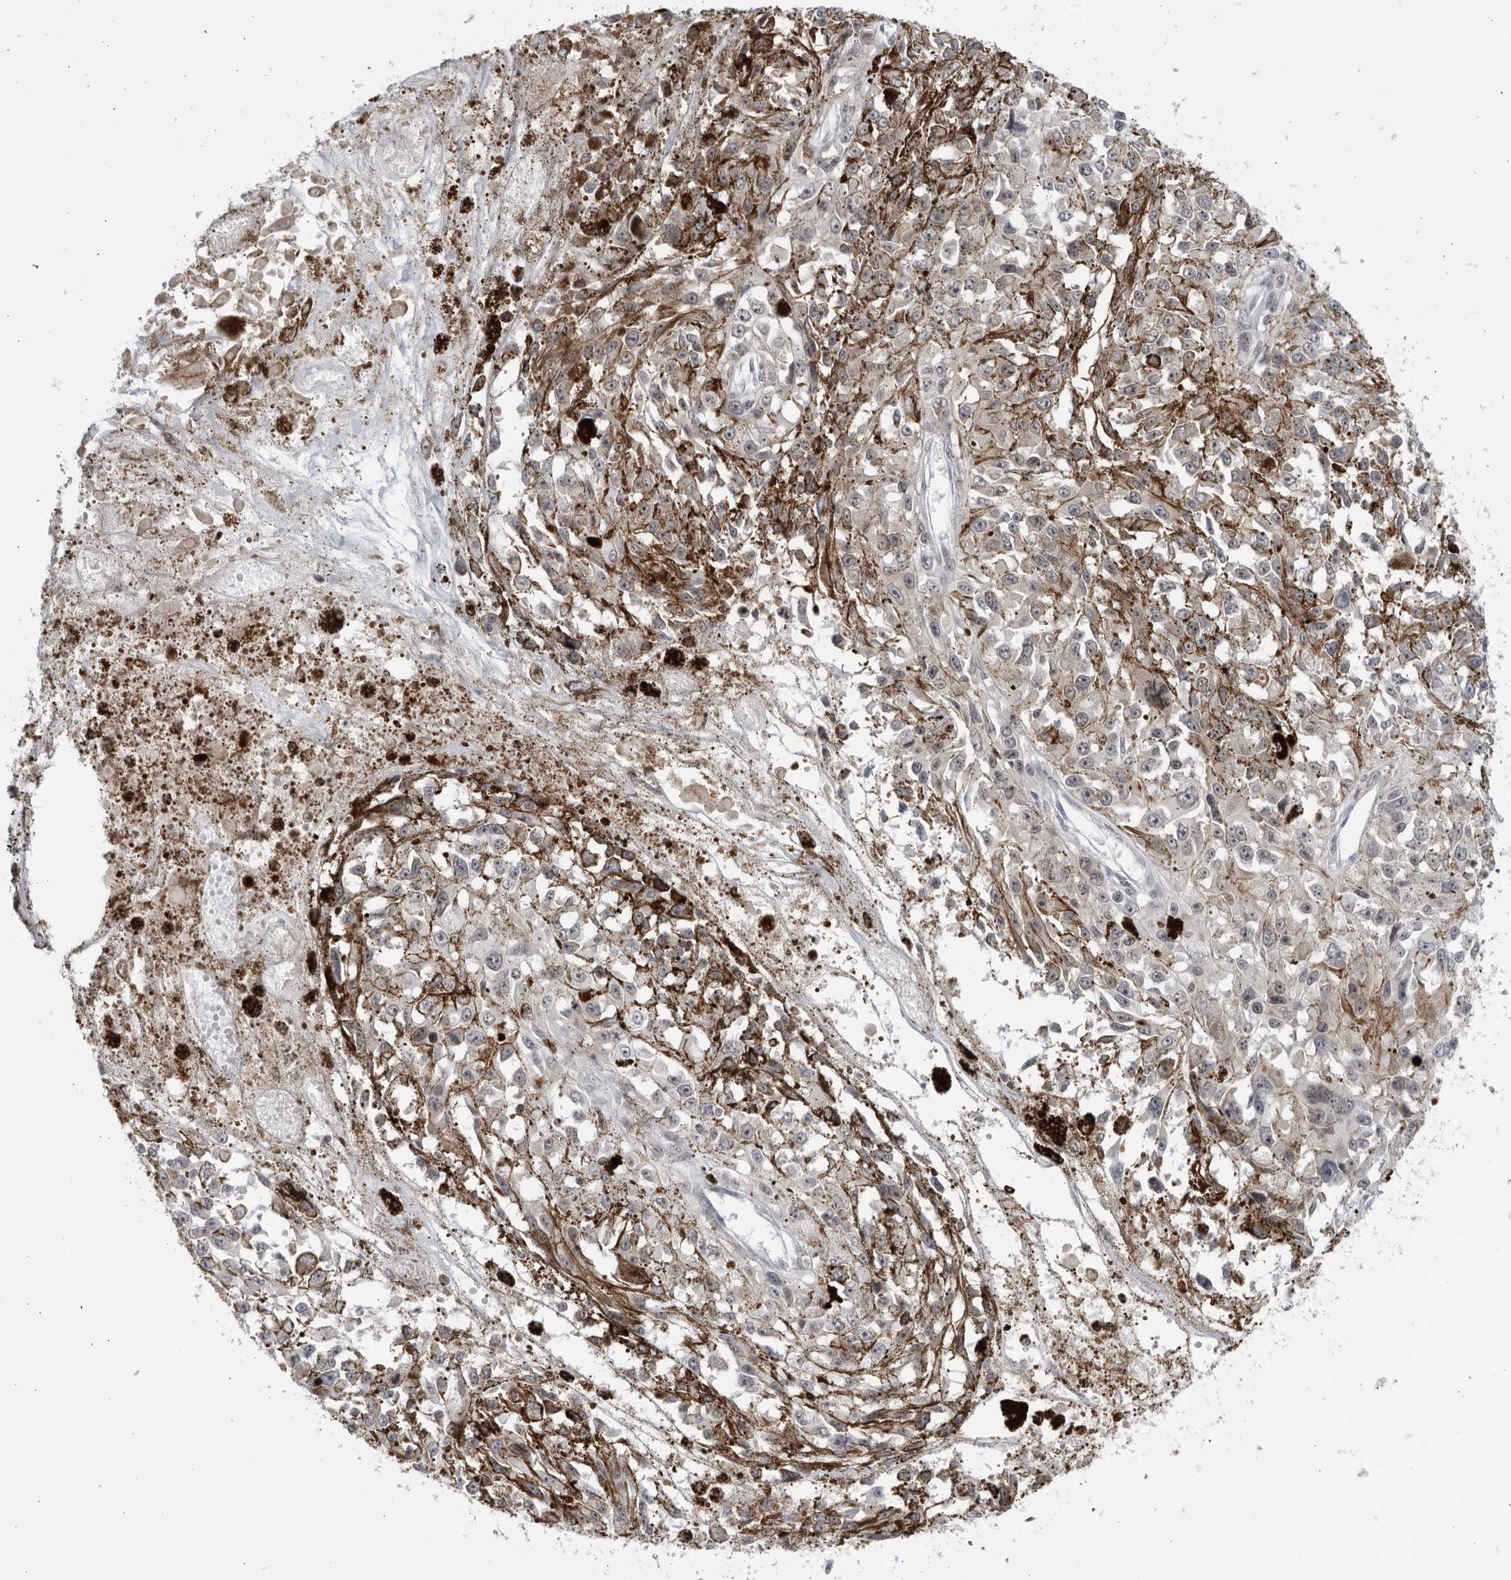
{"staining": {"intensity": "negative", "quantity": "none", "location": "none"}, "tissue": "melanoma", "cell_type": "Tumor cells", "image_type": "cancer", "snomed": [{"axis": "morphology", "description": "Malignant melanoma, Metastatic site"}, {"axis": "topography", "description": "Lymph node"}], "caption": "High magnification brightfield microscopy of melanoma stained with DAB (3,3'-diaminobenzidine) (brown) and counterstained with hematoxylin (blue): tumor cells show no significant expression. Brightfield microscopy of immunohistochemistry stained with DAB (3,3'-diaminobenzidine) (brown) and hematoxylin (blue), captured at high magnification.", "gene": "DTL", "patient": {"sex": "male", "age": 59}}